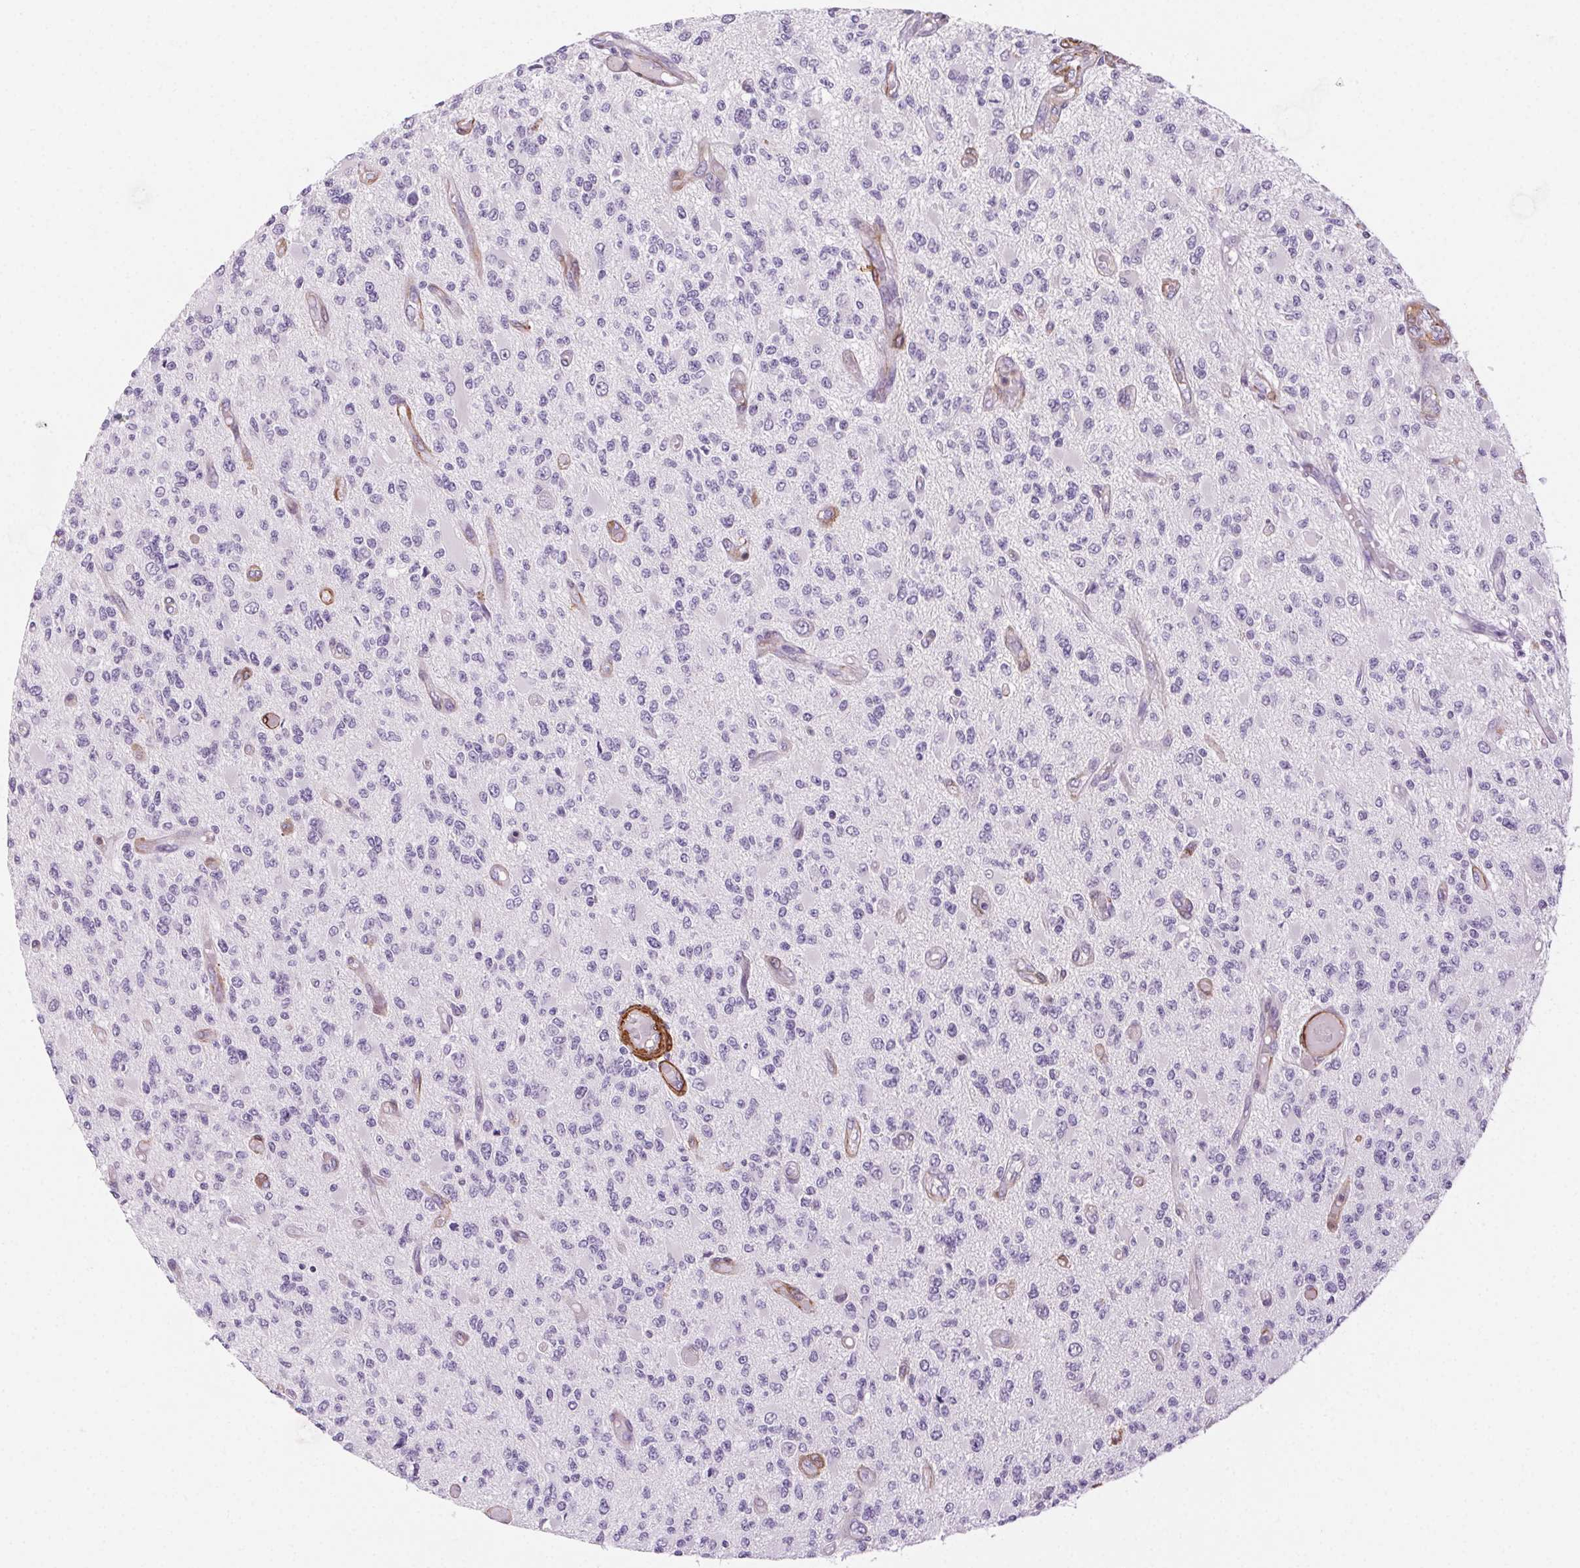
{"staining": {"intensity": "negative", "quantity": "none", "location": "none"}, "tissue": "glioma", "cell_type": "Tumor cells", "image_type": "cancer", "snomed": [{"axis": "morphology", "description": "Glioma, malignant, High grade"}, {"axis": "topography", "description": "Brain"}], "caption": "Tumor cells show no significant protein positivity in glioma. (Immunohistochemistry (ihc), brightfield microscopy, high magnification).", "gene": "GPX8", "patient": {"sex": "female", "age": 63}}